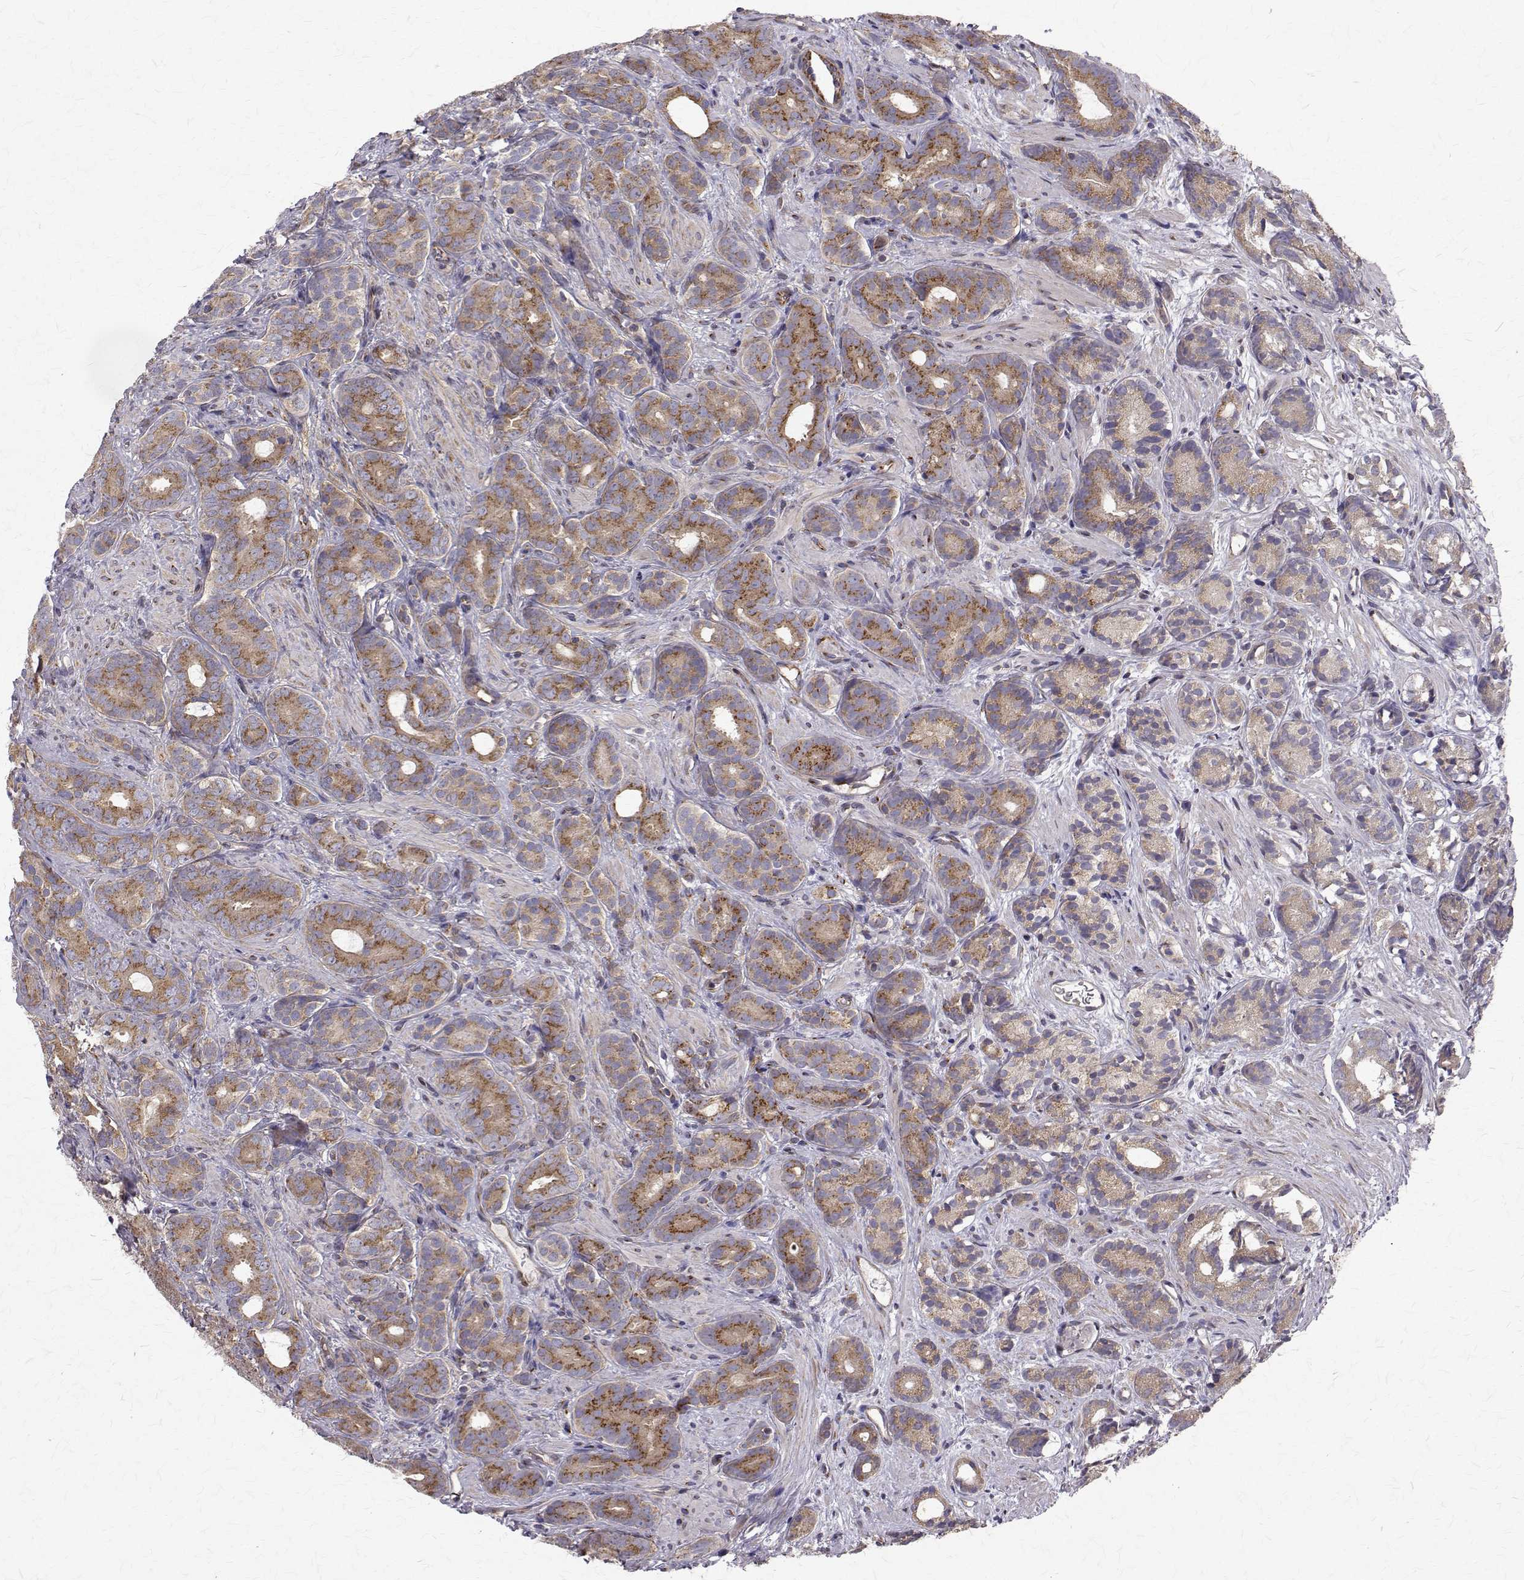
{"staining": {"intensity": "moderate", "quantity": ">75%", "location": "cytoplasmic/membranous"}, "tissue": "prostate cancer", "cell_type": "Tumor cells", "image_type": "cancer", "snomed": [{"axis": "morphology", "description": "Adenocarcinoma, High grade"}, {"axis": "topography", "description": "Prostate"}], "caption": "Approximately >75% of tumor cells in human prostate cancer (high-grade adenocarcinoma) exhibit moderate cytoplasmic/membranous protein positivity as visualized by brown immunohistochemical staining.", "gene": "ARFGAP1", "patient": {"sex": "male", "age": 84}}